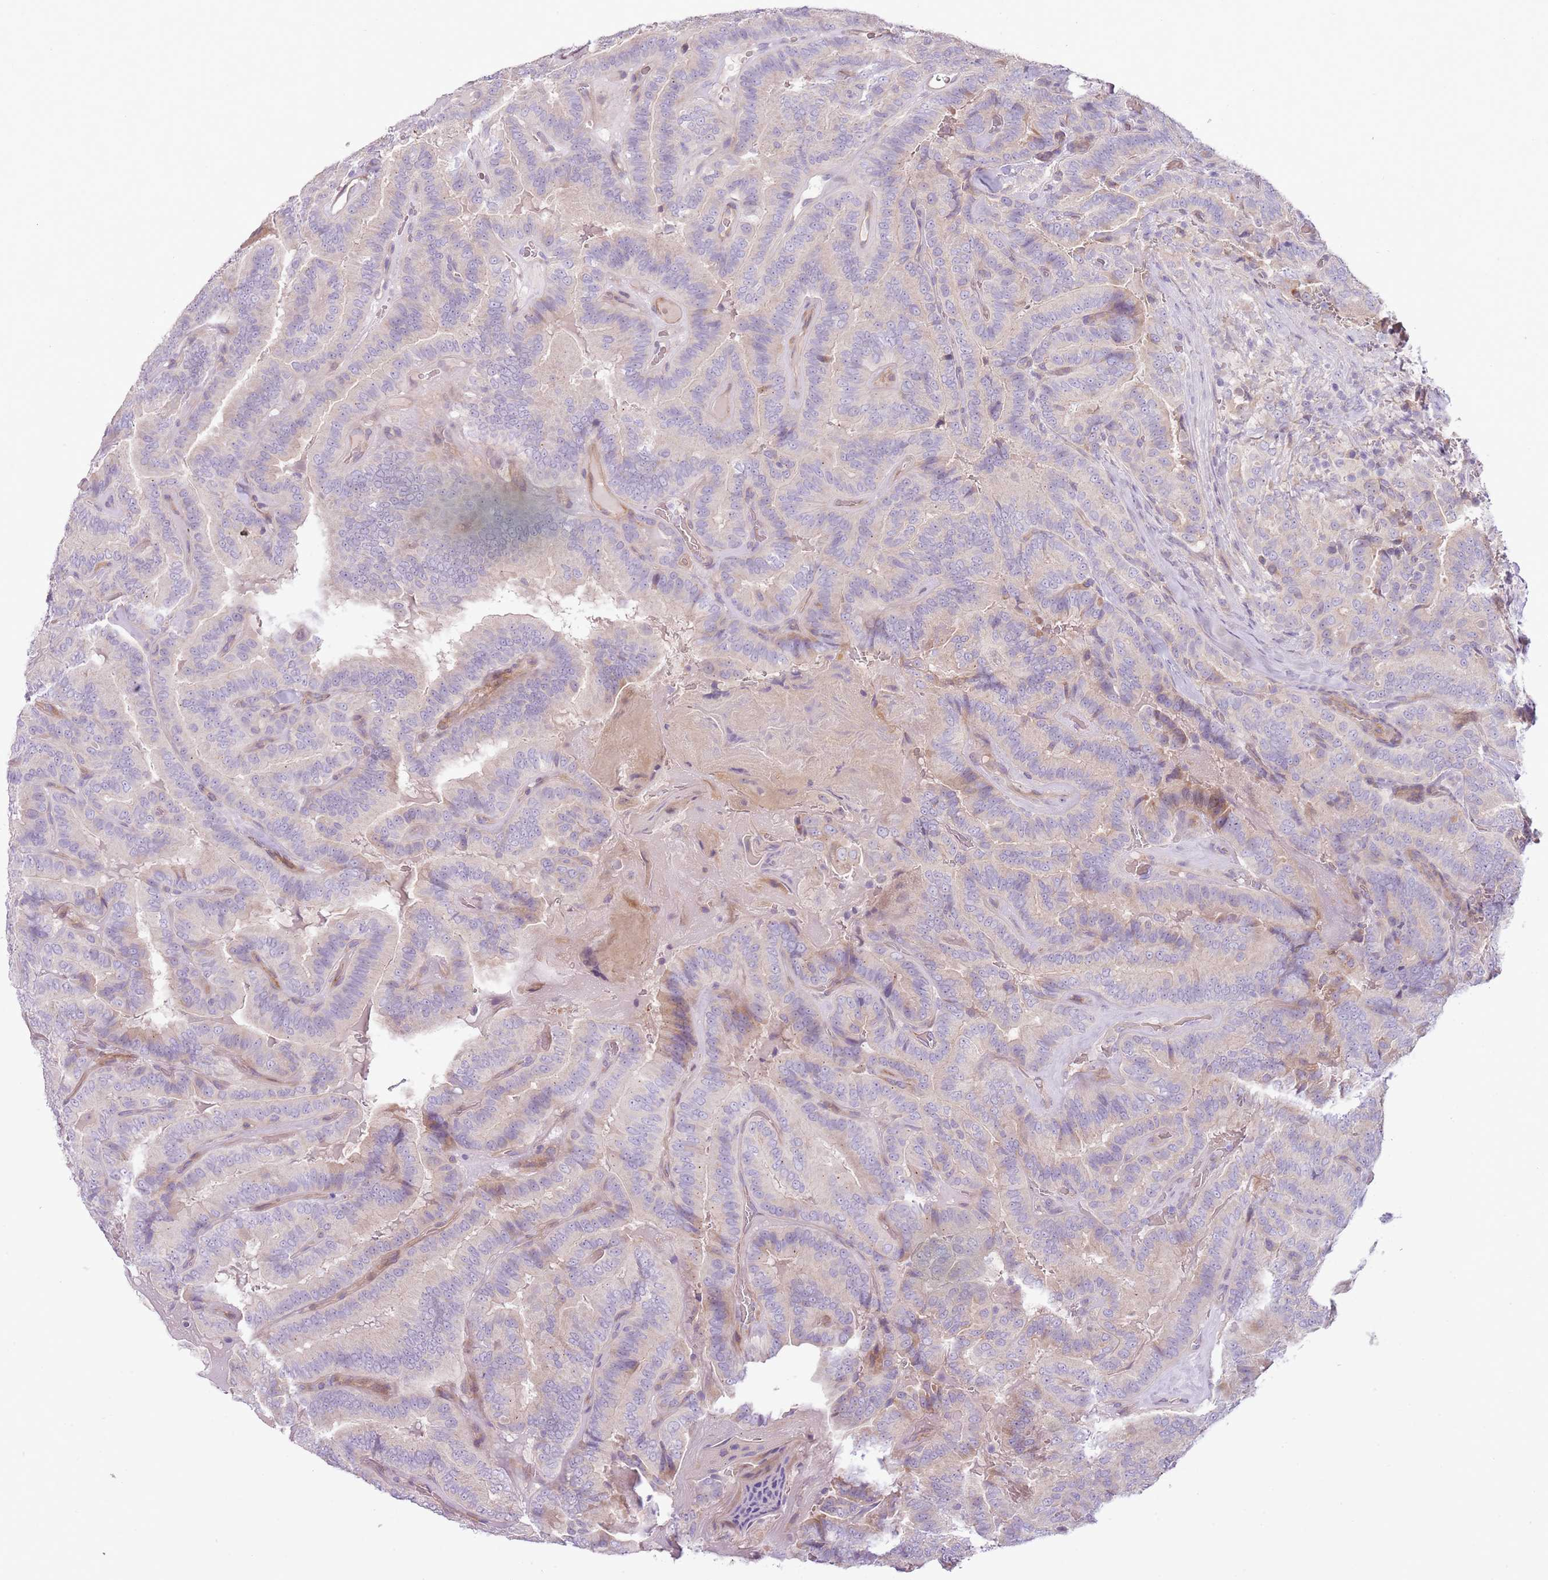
{"staining": {"intensity": "negative", "quantity": "none", "location": "none"}, "tissue": "thyroid cancer", "cell_type": "Tumor cells", "image_type": "cancer", "snomed": [{"axis": "morphology", "description": "Papillary adenocarcinoma, NOS"}, {"axis": "topography", "description": "Thyroid gland"}], "caption": "Thyroid papillary adenocarcinoma stained for a protein using immunohistochemistry (IHC) shows no staining tumor cells.", "gene": "MRO", "patient": {"sex": "male", "age": 61}}